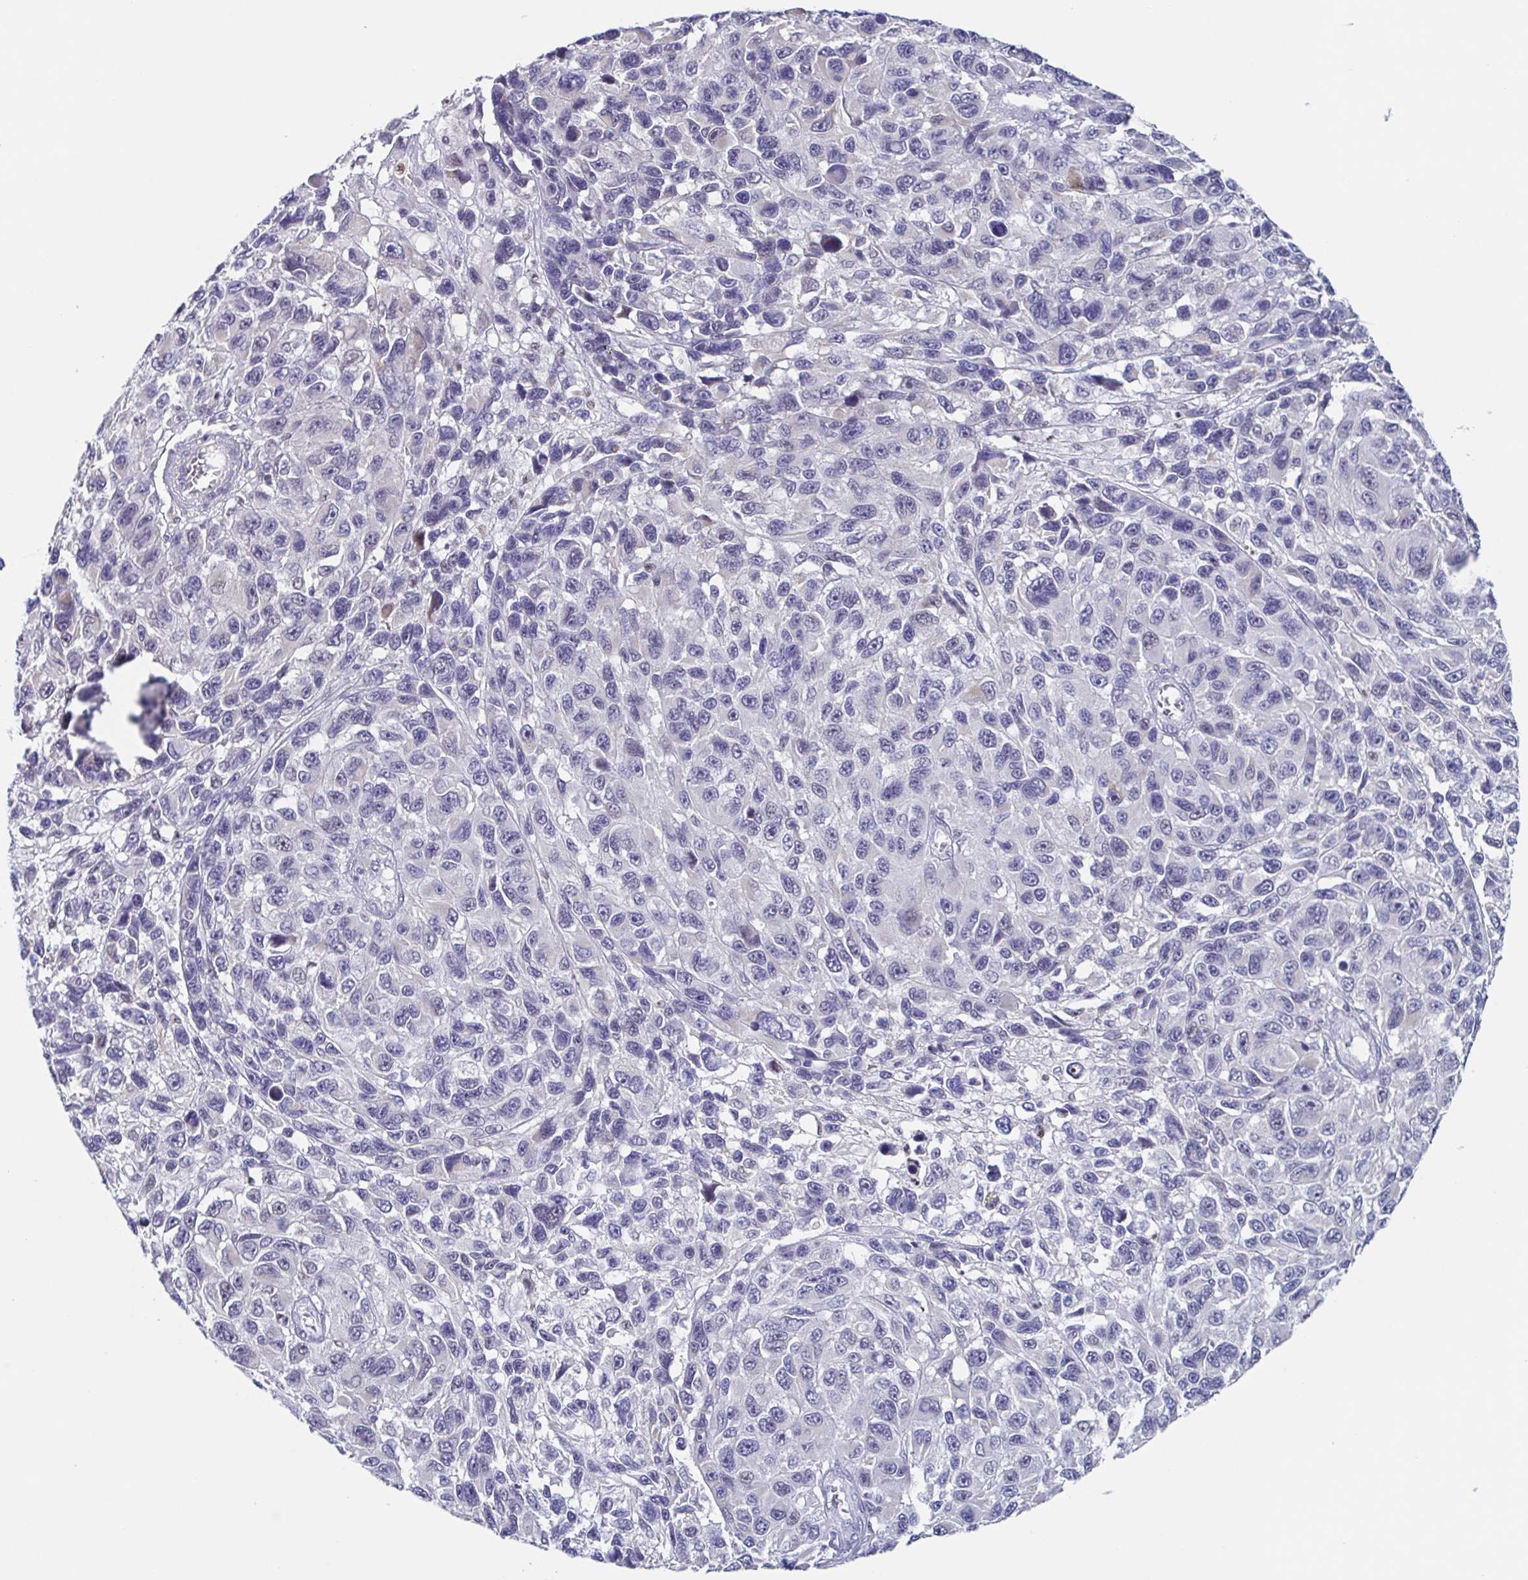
{"staining": {"intensity": "negative", "quantity": "none", "location": "none"}, "tissue": "melanoma", "cell_type": "Tumor cells", "image_type": "cancer", "snomed": [{"axis": "morphology", "description": "Malignant melanoma, NOS"}, {"axis": "topography", "description": "Skin"}], "caption": "This is an immunohistochemistry photomicrograph of human malignant melanoma. There is no expression in tumor cells.", "gene": "PBOV1", "patient": {"sex": "male", "age": 53}}